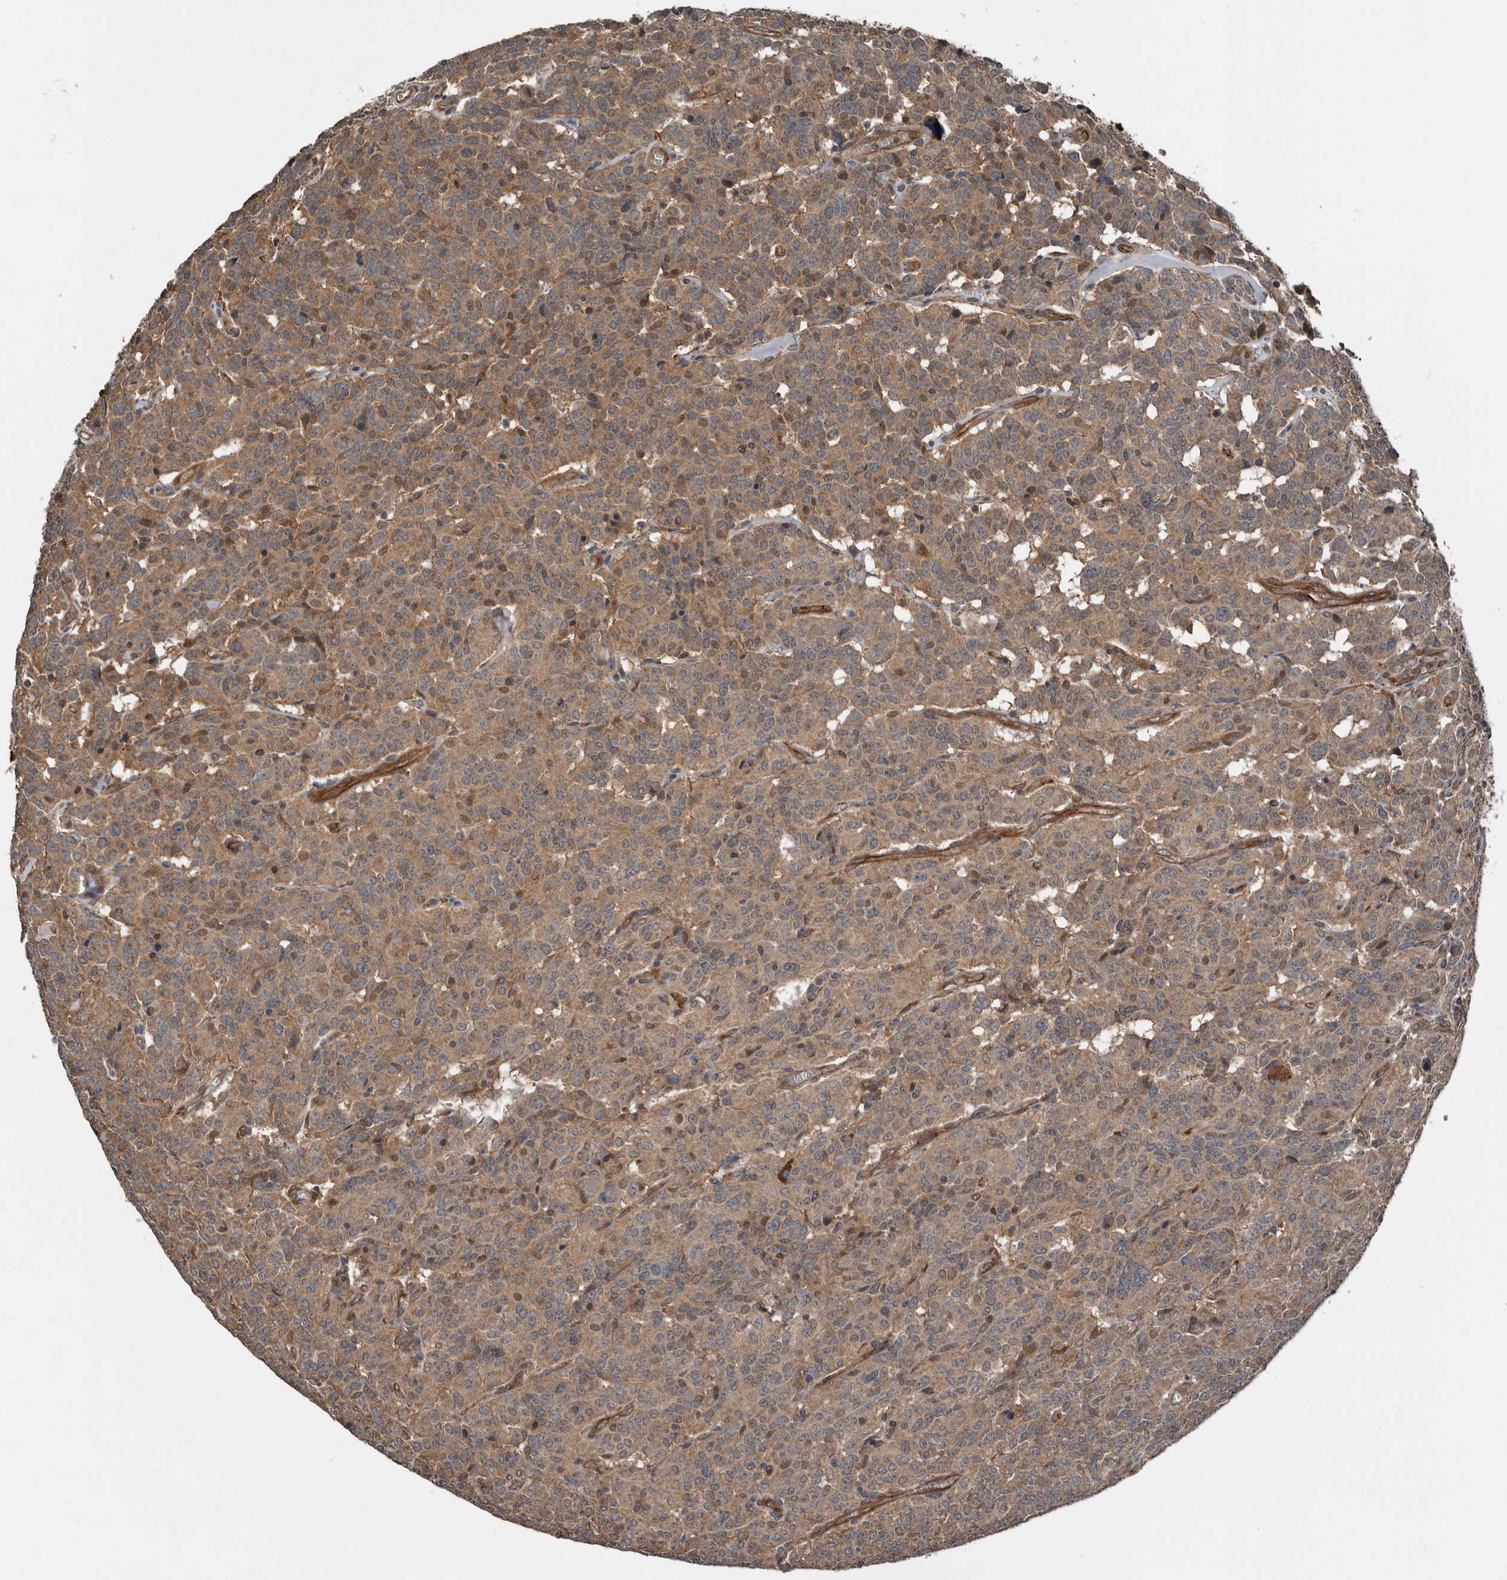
{"staining": {"intensity": "weak", "quantity": ">75%", "location": "cytoplasmic/membranous"}, "tissue": "carcinoid", "cell_type": "Tumor cells", "image_type": "cancer", "snomed": [{"axis": "morphology", "description": "Carcinoid, malignant, NOS"}, {"axis": "topography", "description": "Lung"}], "caption": "A brown stain shows weak cytoplasmic/membranous staining of a protein in malignant carcinoid tumor cells. (DAB (3,3'-diaminobenzidine) IHC, brown staining for protein, blue staining for nuclei).", "gene": "DNAJB4", "patient": {"sex": "female", "age": 46}}